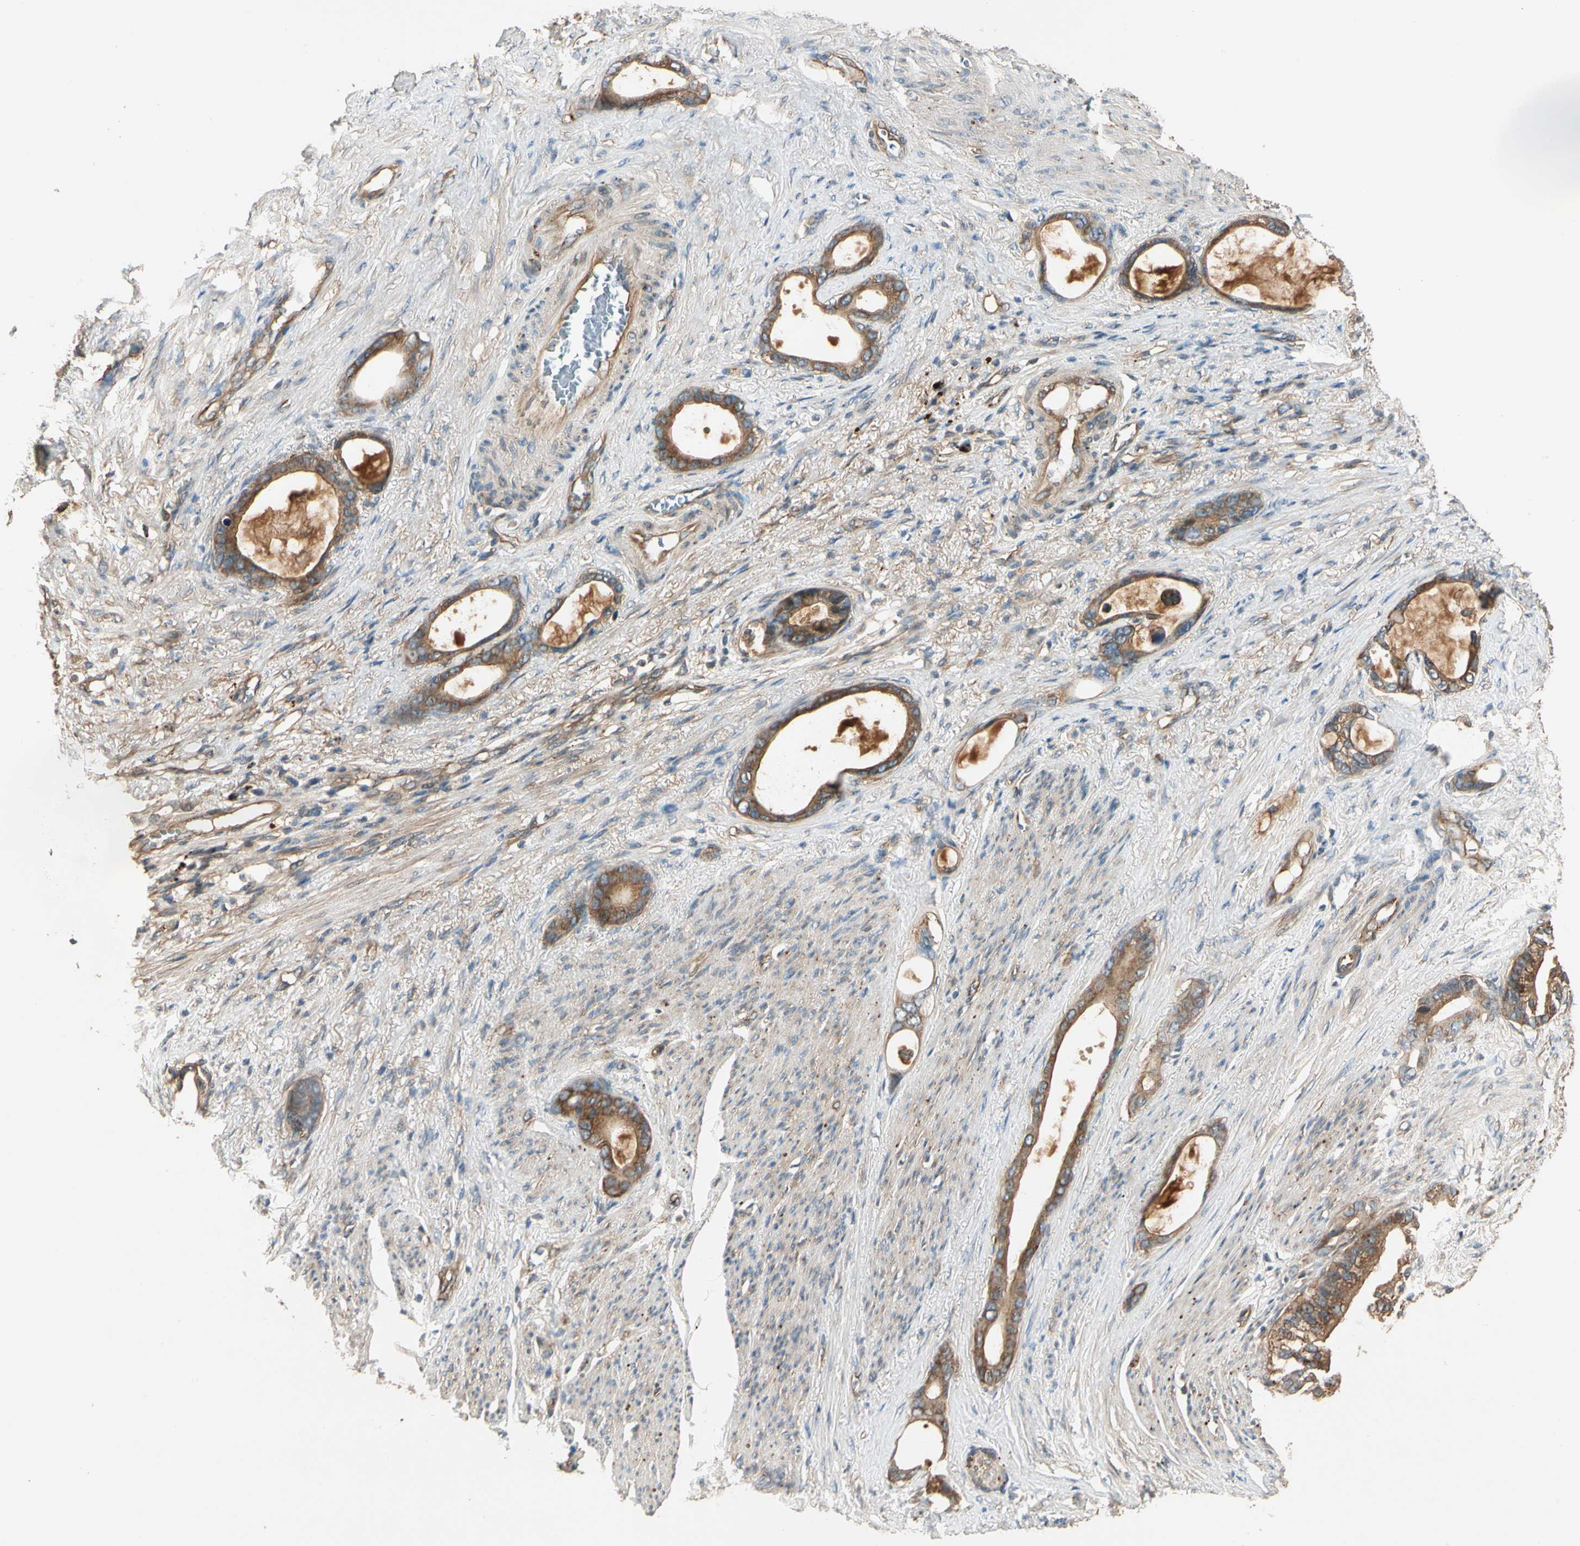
{"staining": {"intensity": "weak", "quantity": ">75%", "location": "cytoplasmic/membranous"}, "tissue": "stomach cancer", "cell_type": "Tumor cells", "image_type": "cancer", "snomed": [{"axis": "morphology", "description": "Adenocarcinoma, NOS"}, {"axis": "topography", "description": "Stomach"}], "caption": "High-power microscopy captured an IHC photomicrograph of stomach cancer, revealing weak cytoplasmic/membranous positivity in approximately >75% of tumor cells.", "gene": "ROCK2", "patient": {"sex": "female", "age": 75}}